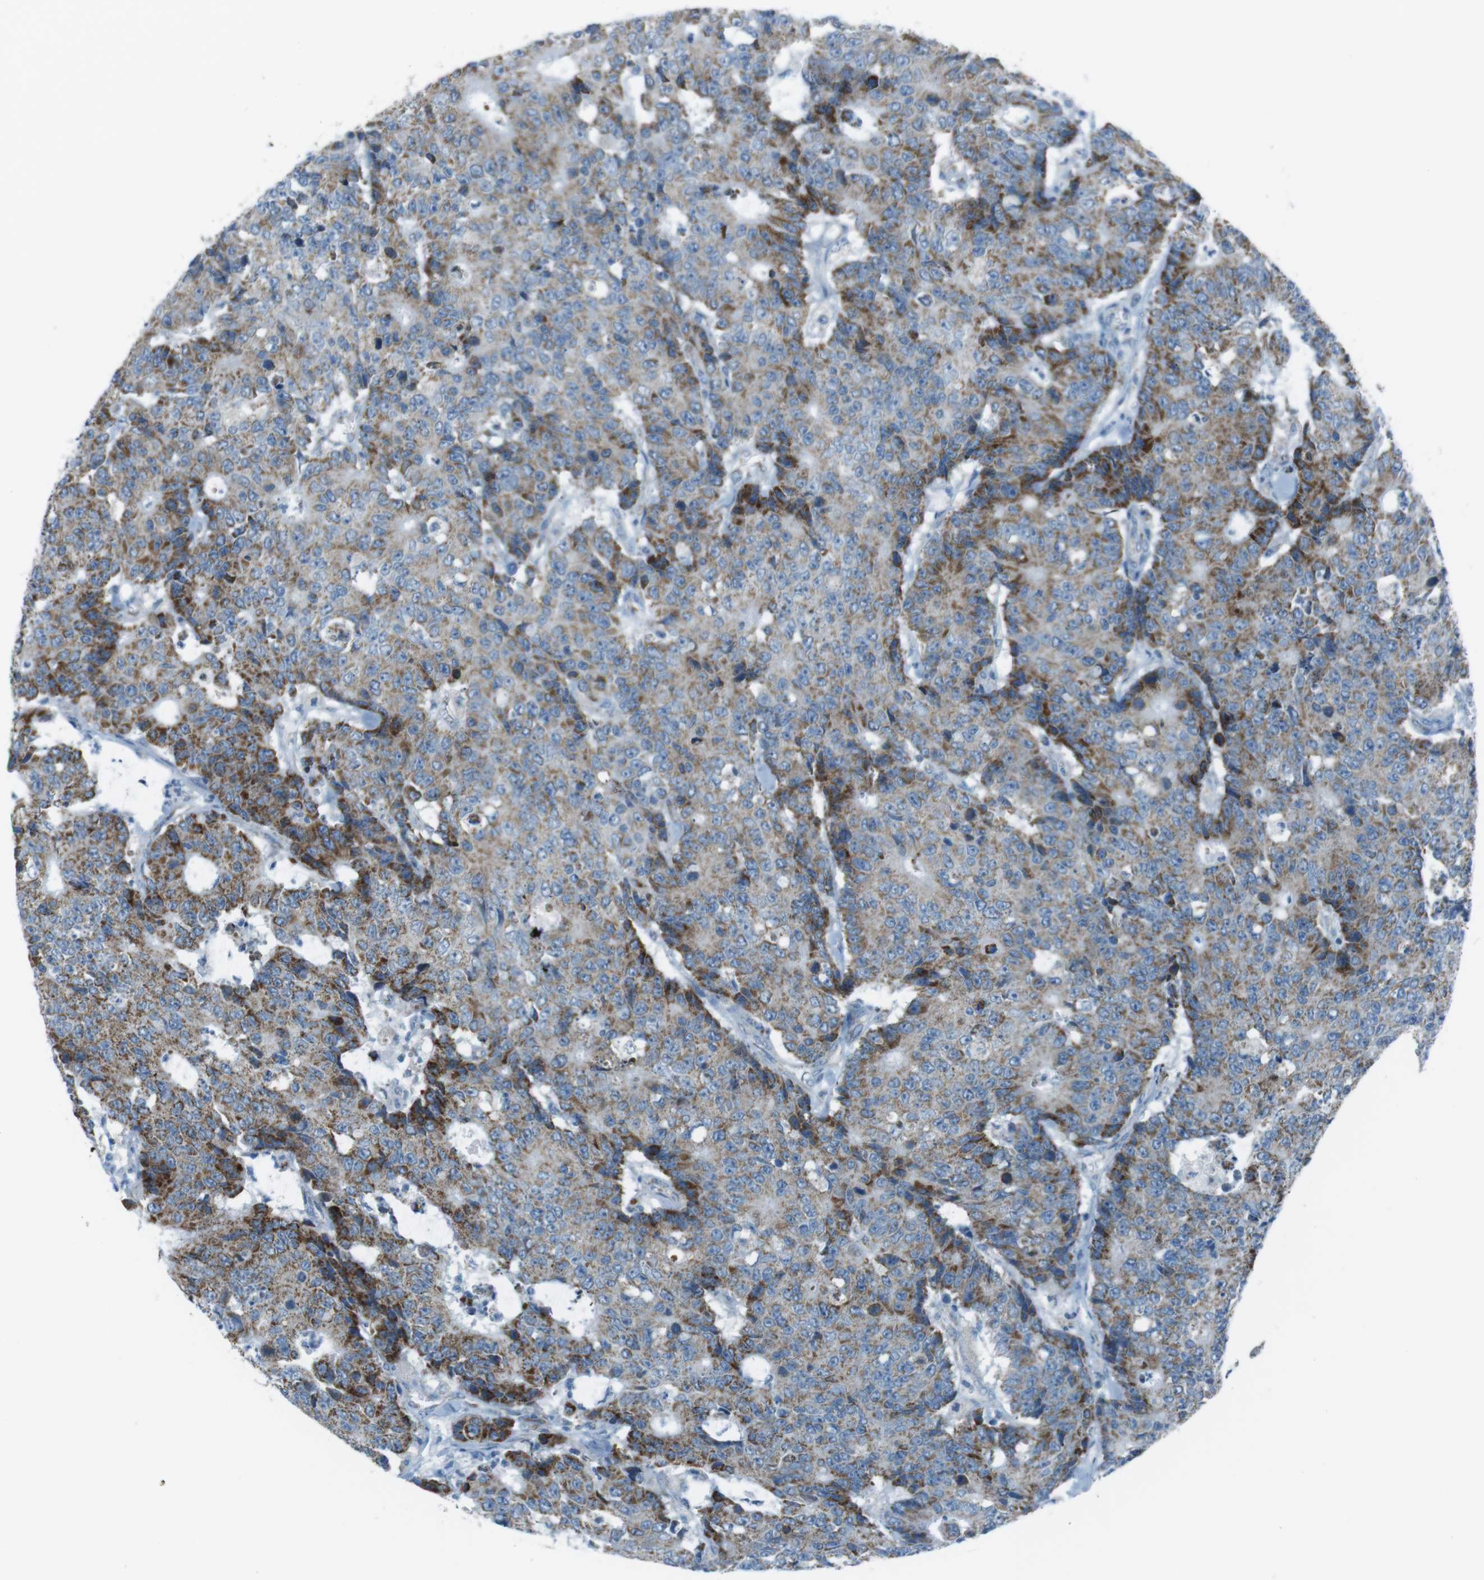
{"staining": {"intensity": "strong", "quantity": "25%-75%", "location": "cytoplasmic/membranous"}, "tissue": "colorectal cancer", "cell_type": "Tumor cells", "image_type": "cancer", "snomed": [{"axis": "morphology", "description": "Adenocarcinoma, NOS"}, {"axis": "topography", "description": "Colon"}], "caption": "Colorectal adenocarcinoma was stained to show a protein in brown. There is high levels of strong cytoplasmic/membranous positivity in approximately 25%-75% of tumor cells. (DAB IHC with brightfield microscopy, high magnification).", "gene": "DNAJA3", "patient": {"sex": "female", "age": 86}}